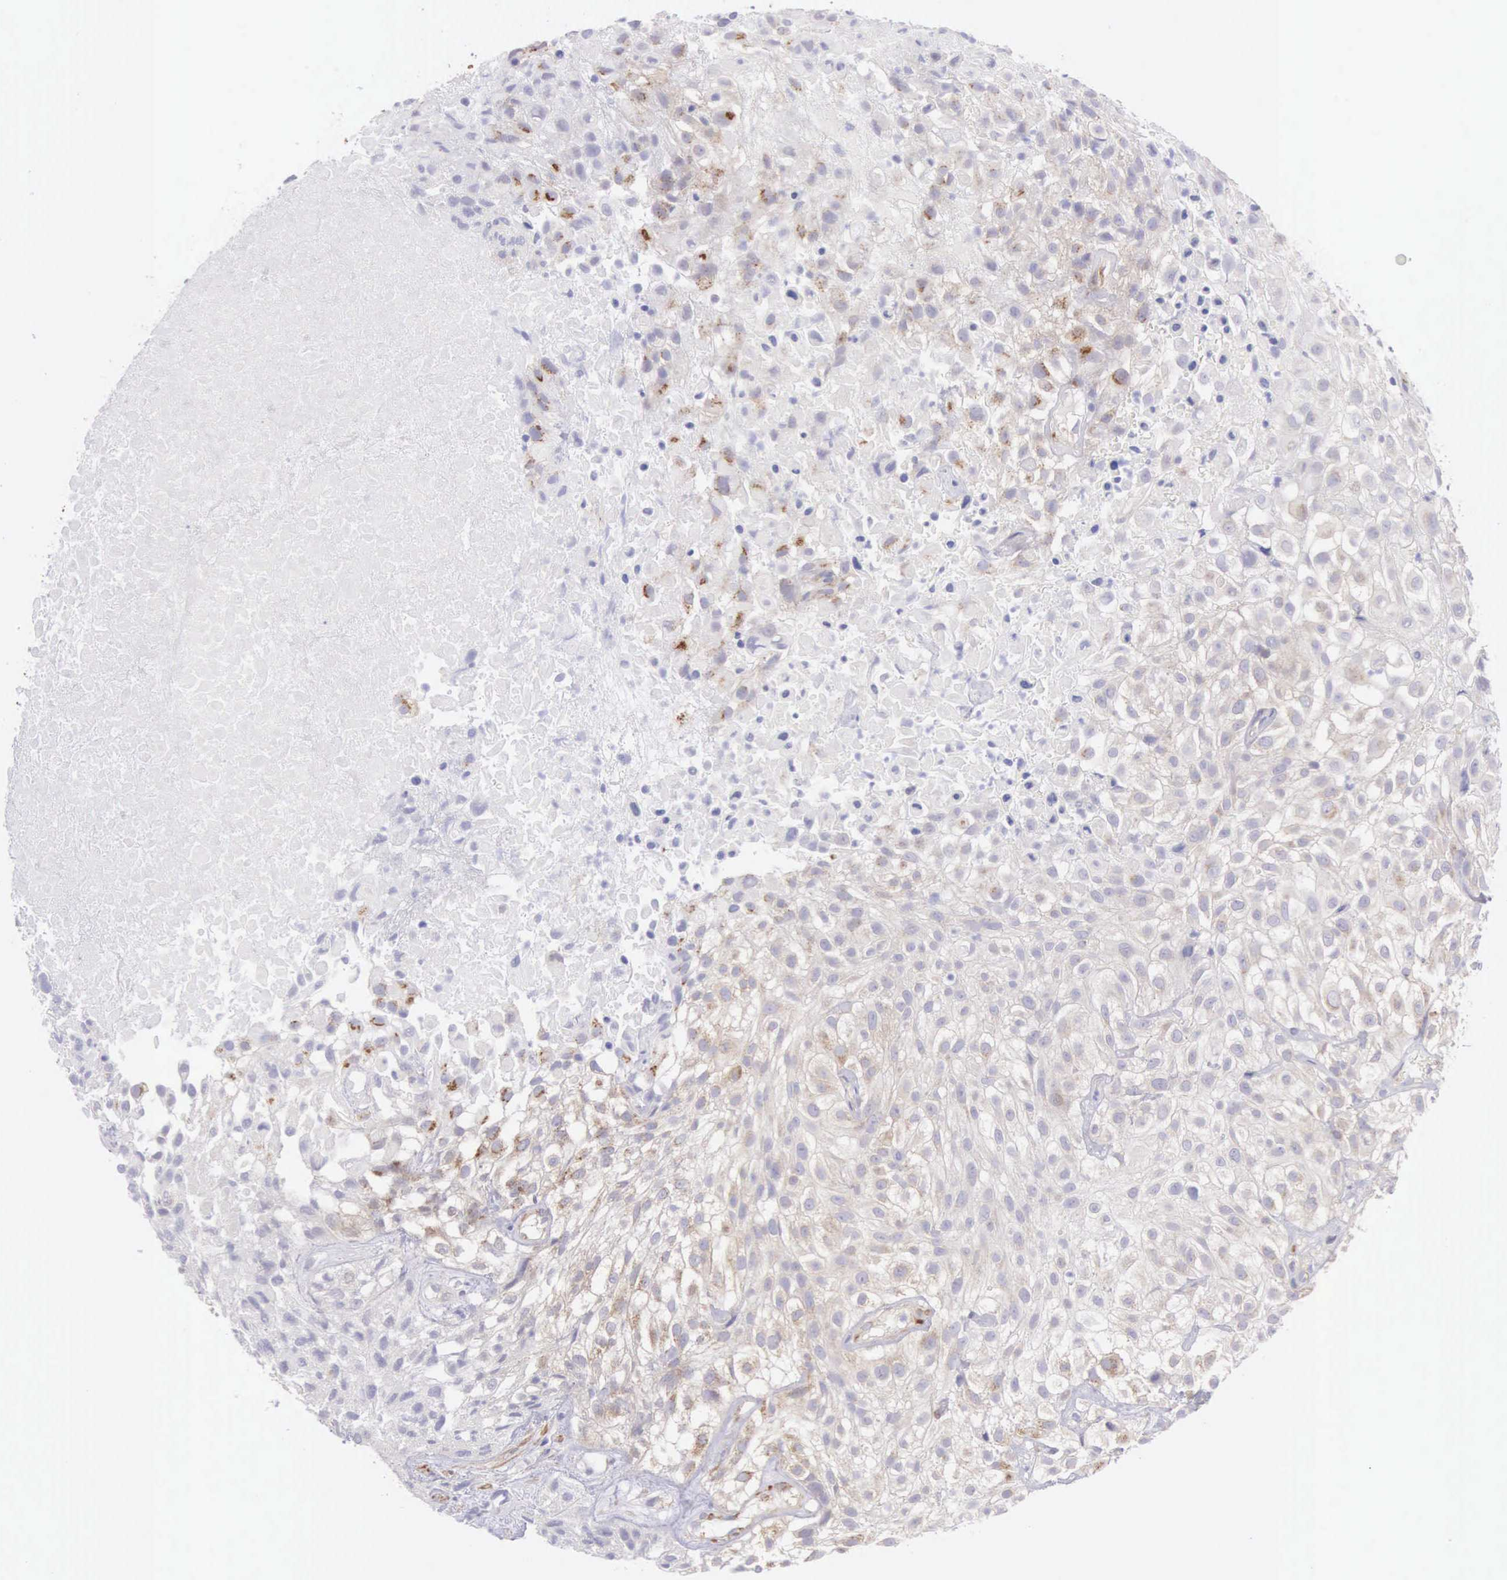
{"staining": {"intensity": "weak", "quantity": "25%-75%", "location": "cytoplasmic/membranous"}, "tissue": "urothelial cancer", "cell_type": "Tumor cells", "image_type": "cancer", "snomed": [{"axis": "morphology", "description": "Urothelial carcinoma, High grade"}, {"axis": "topography", "description": "Urinary bladder"}], "caption": "DAB (3,3'-diaminobenzidine) immunohistochemical staining of human urothelial cancer demonstrates weak cytoplasmic/membranous protein staining in about 25%-75% of tumor cells.", "gene": "ARFGAP3", "patient": {"sex": "male", "age": 56}}